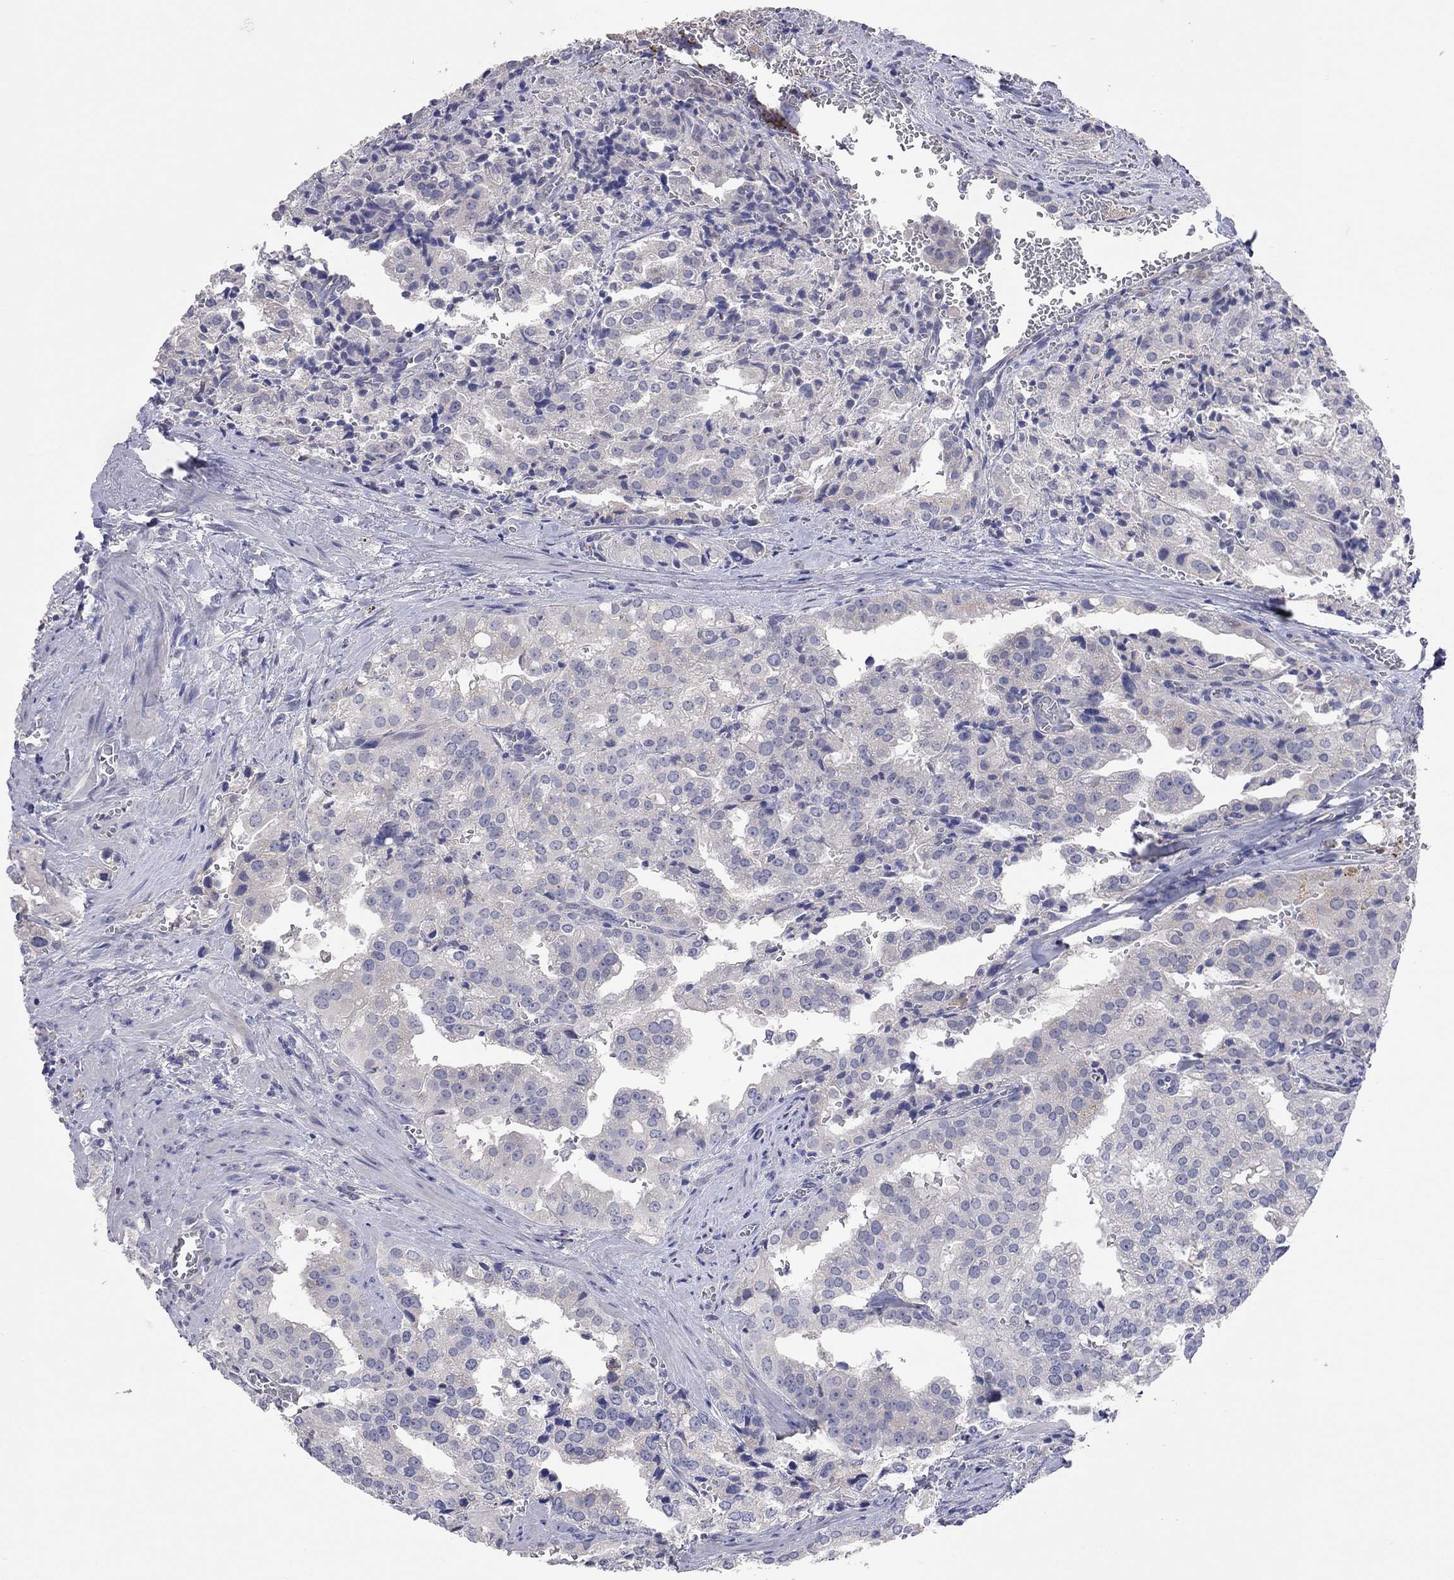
{"staining": {"intensity": "negative", "quantity": "none", "location": "none"}, "tissue": "prostate cancer", "cell_type": "Tumor cells", "image_type": "cancer", "snomed": [{"axis": "morphology", "description": "Adenocarcinoma, High grade"}, {"axis": "topography", "description": "Prostate"}], "caption": "DAB (3,3'-diaminobenzidine) immunohistochemical staining of human prostate cancer (adenocarcinoma (high-grade)) demonstrates no significant positivity in tumor cells. Nuclei are stained in blue.", "gene": "KCNB1", "patient": {"sex": "male", "age": 68}}